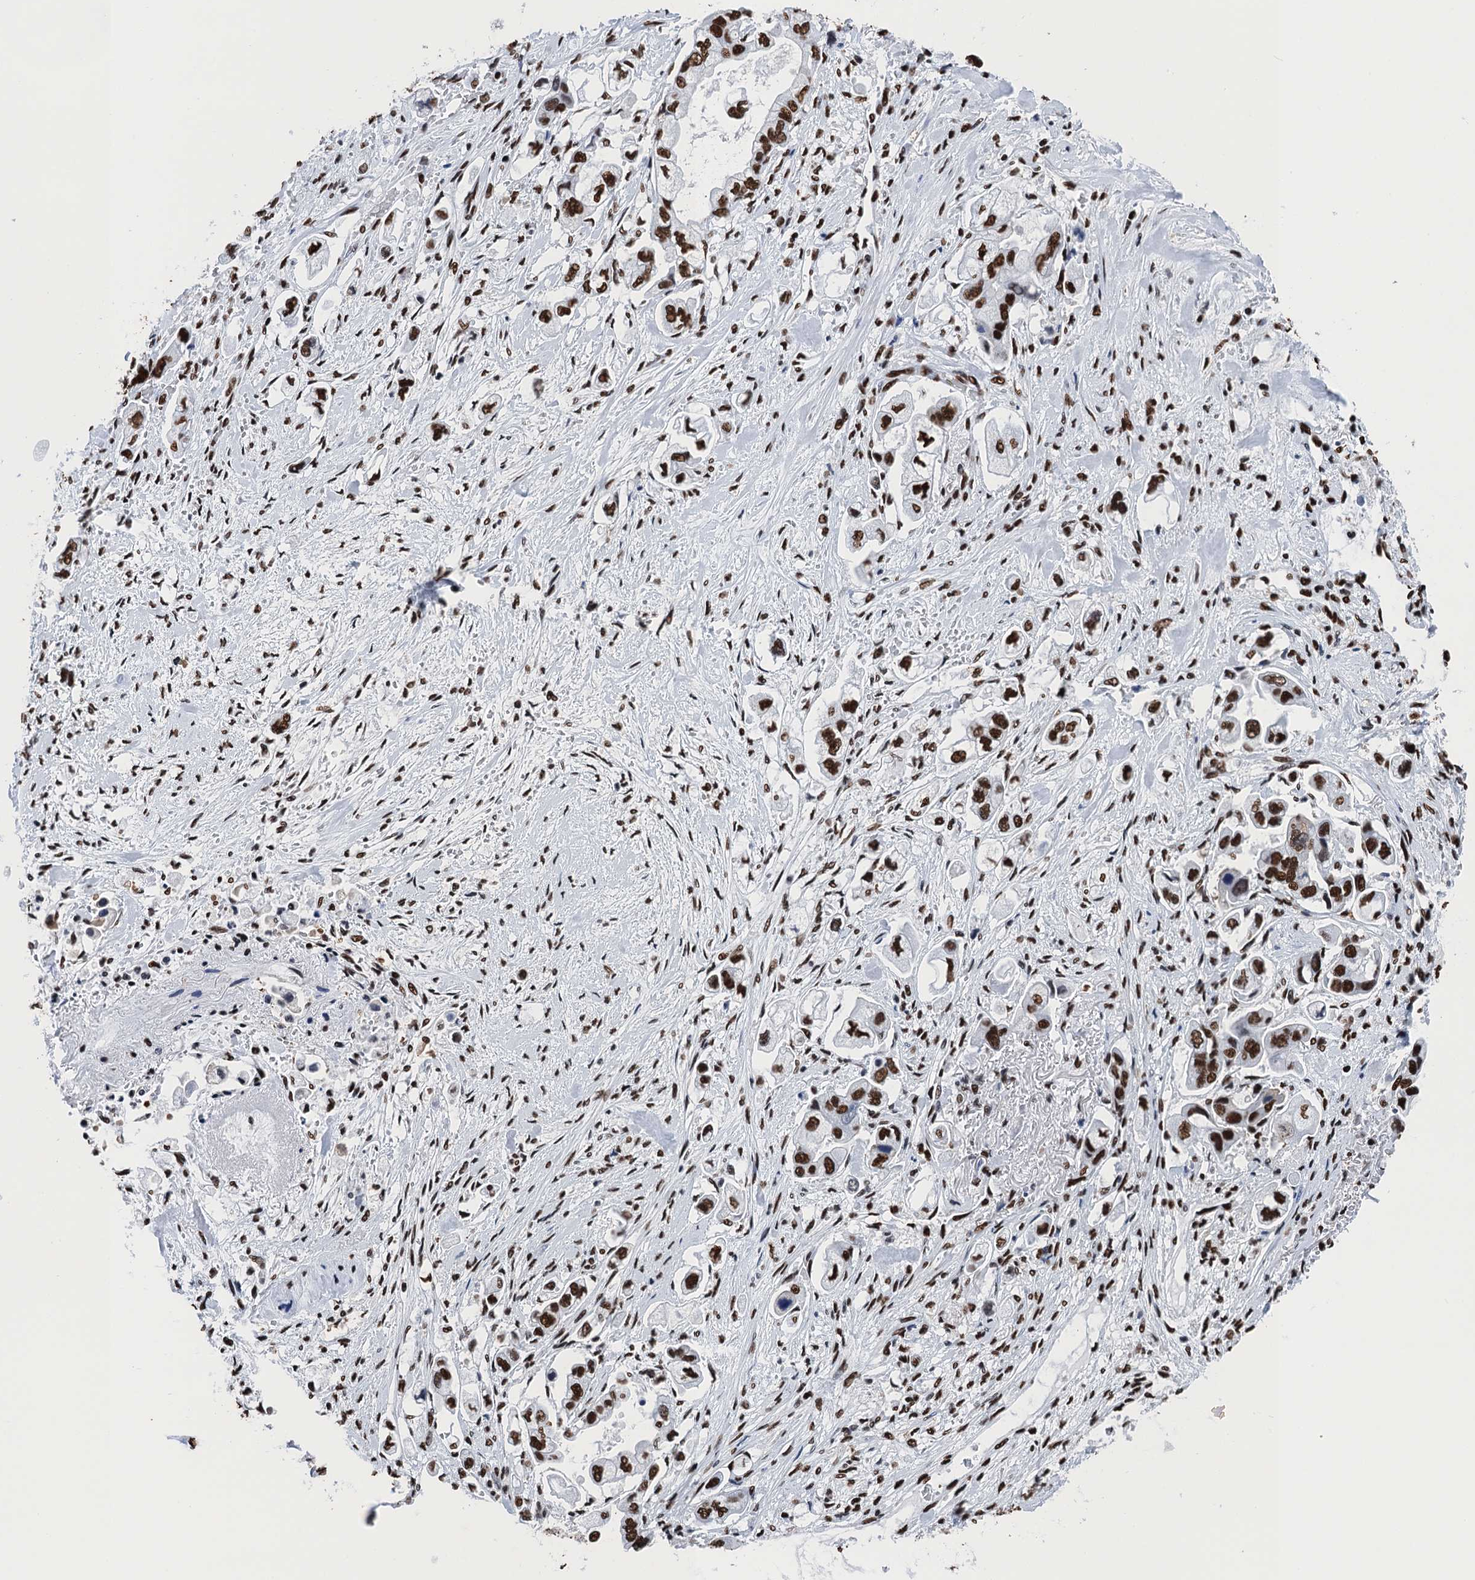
{"staining": {"intensity": "strong", "quantity": ">75%", "location": "nuclear"}, "tissue": "stomach cancer", "cell_type": "Tumor cells", "image_type": "cancer", "snomed": [{"axis": "morphology", "description": "Adenocarcinoma, NOS"}, {"axis": "topography", "description": "Stomach"}], "caption": "Immunohistochemistry image of neoplastic tissue: human adenocarcinoma (stomach) stained using immunohistochemistry demonstrates high levels of strong protein expression localized specifically in the nuclear of tumor cells, appearing as a nuclear brown color.", "gene": "UBA2", "patient": {"sex": "male", "age": 62}}